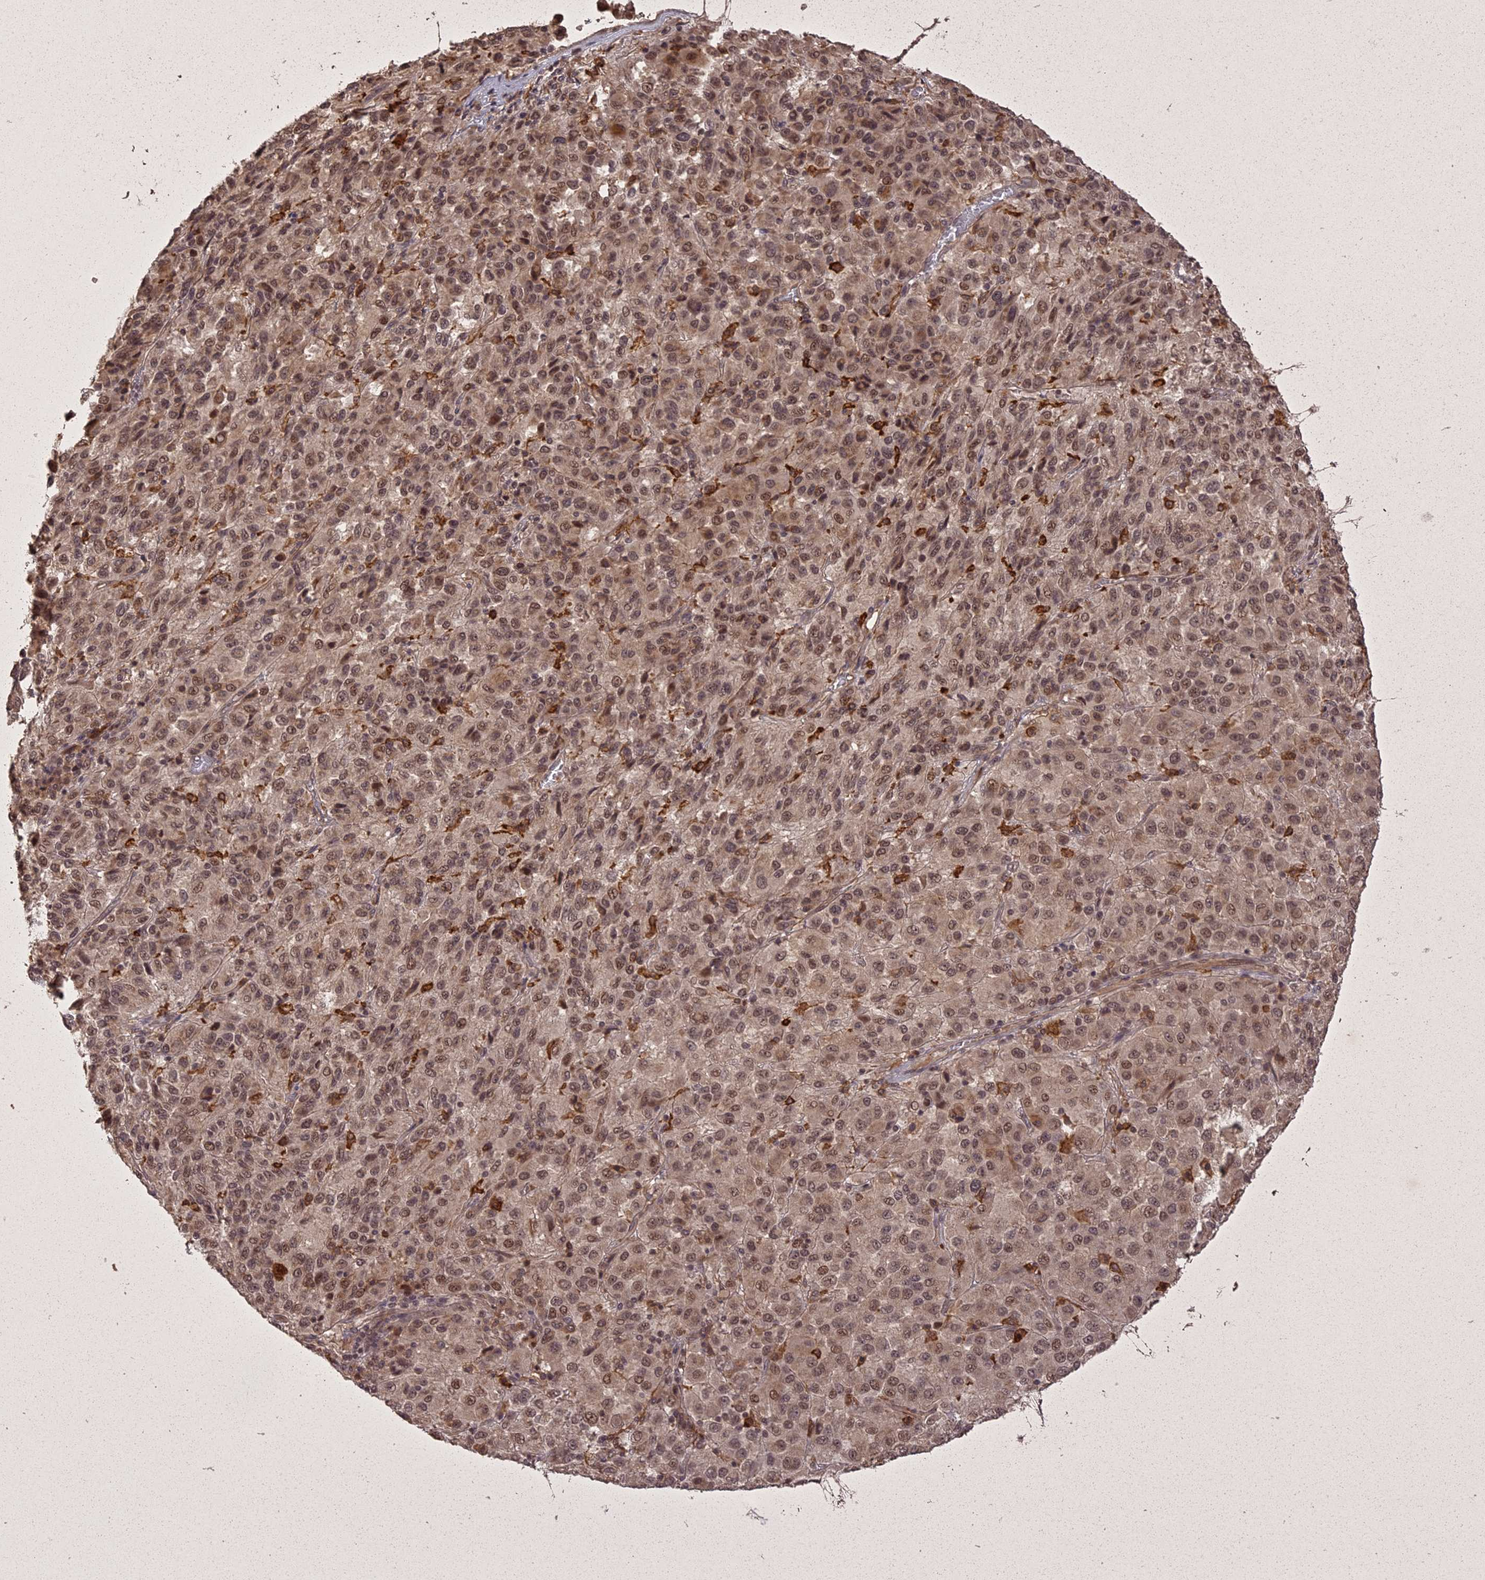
{"staining": {"intensity": "moderate", "quantity": "25%-75%", "location": "nuclear"}, "tissue": "melanoma", "cell_type": "Tumor cells", "image_type": "cancer", "snomed": [{"axis": "morphology", "description": "Malignant melanoma, Metastatic site"}, {"axis": "topography", "description": "Lung"}], "caption": "Immunohistochemistry (IHC) image of human melanoma stained for a protein (brown), which displays medium levels of moderate nuclear expression in approximately 25%-75% of tumor cells.", "gene": "ING5", "patient": {"sex": "male", "age": 64}}